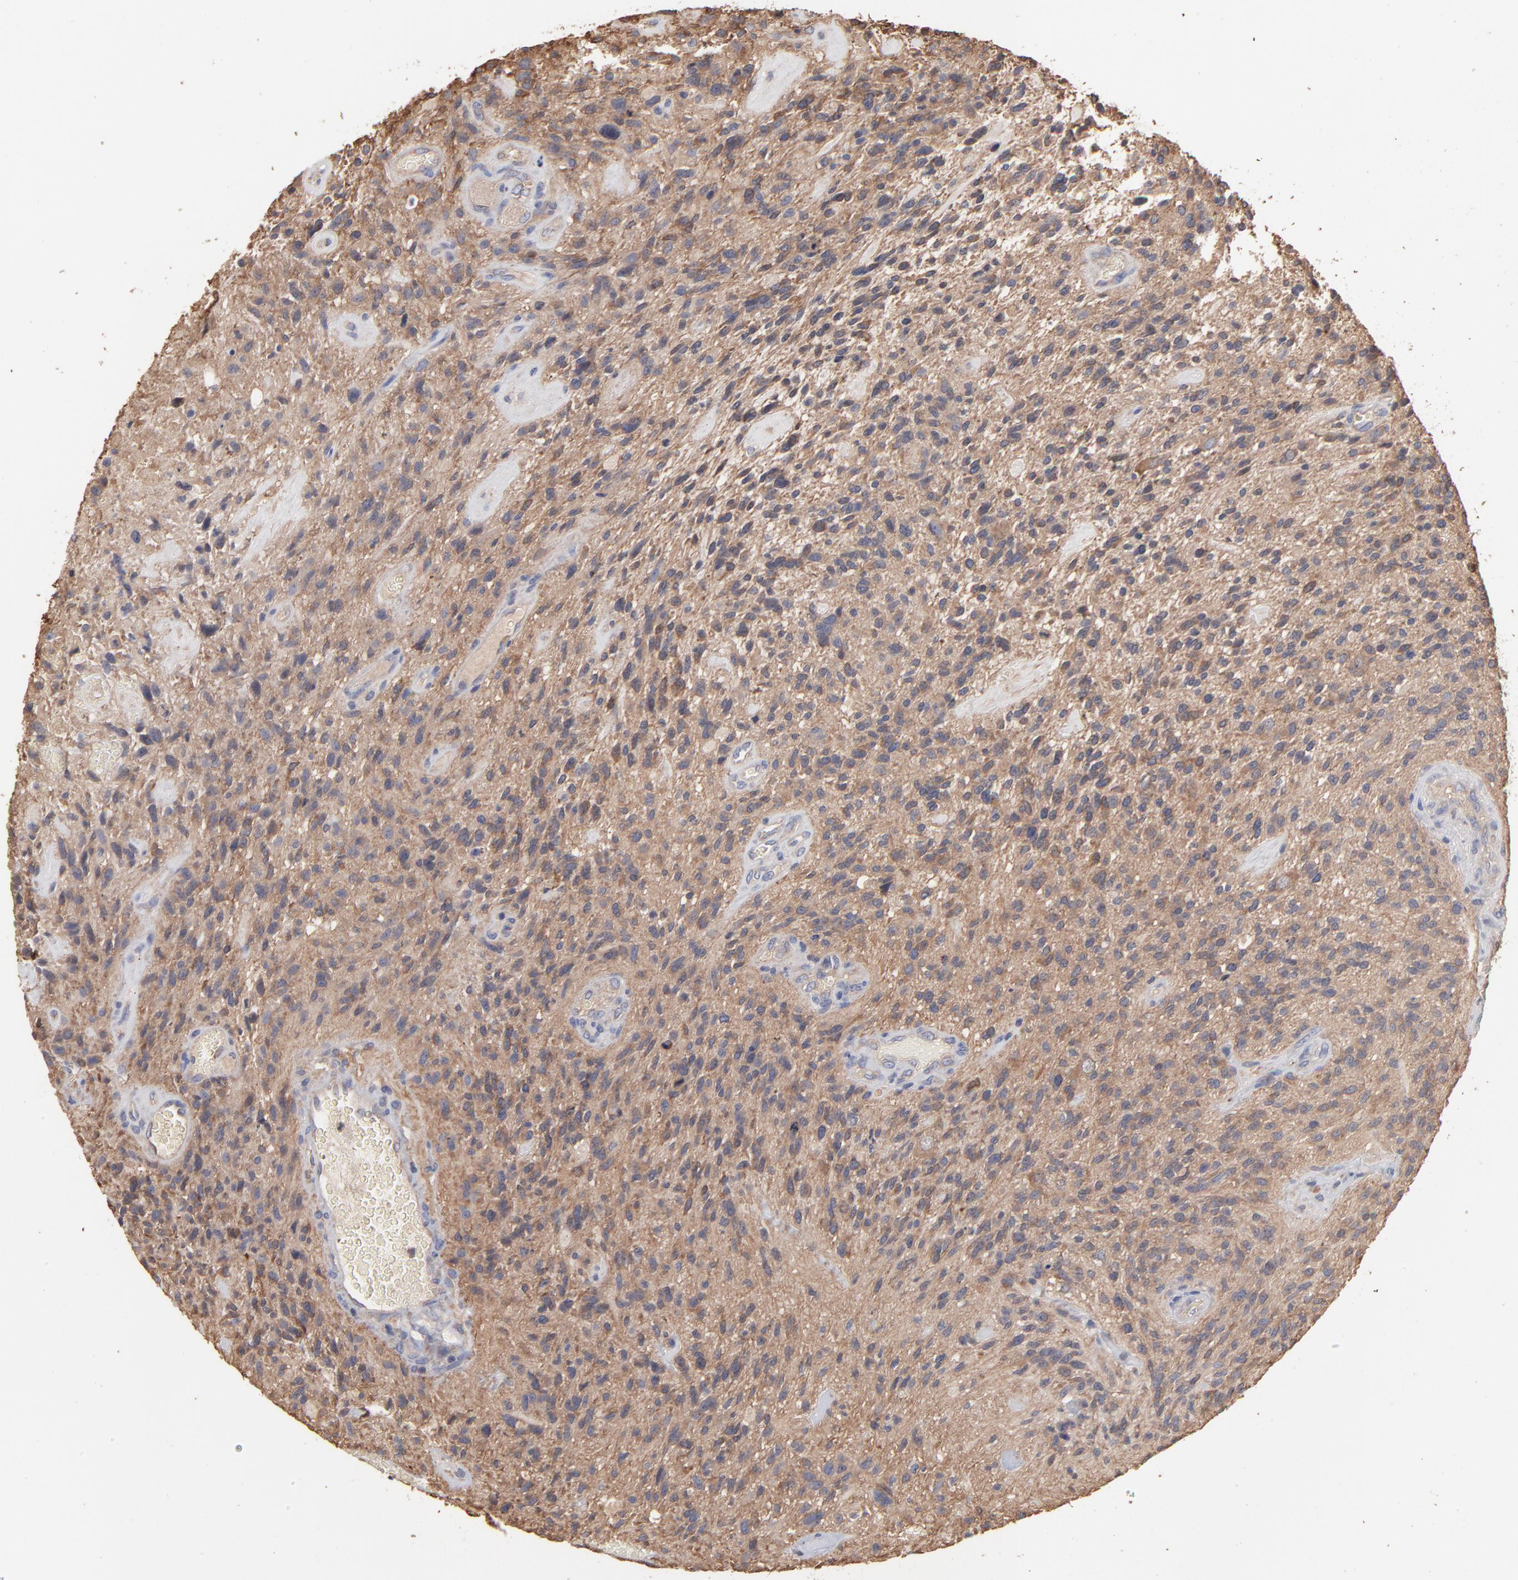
{"staining": {"intensity": "moderate", "quantity": "25%-75%", "location": "cytoplasmic/membranous"}, "tissue": "glioma", "cell_type": "Tumor cells", "image_type": "cancer", "snomed": [{"axis": "morphology", "description": "Normal tissue, NOS"}, {"axis": "morphology", "description": "Glioma, malignant, High grade"}, {"axis": "topography", "description": "Cerebral cortex"}], "caption": "Tumor cells display medium levels of moderate cytoplasmic/membranous staining in approximately 25%-75% of cells in high-grade glioma (malignant).", "gene": "TANGO2", "patient": {"sex": "male", "age": 75}}